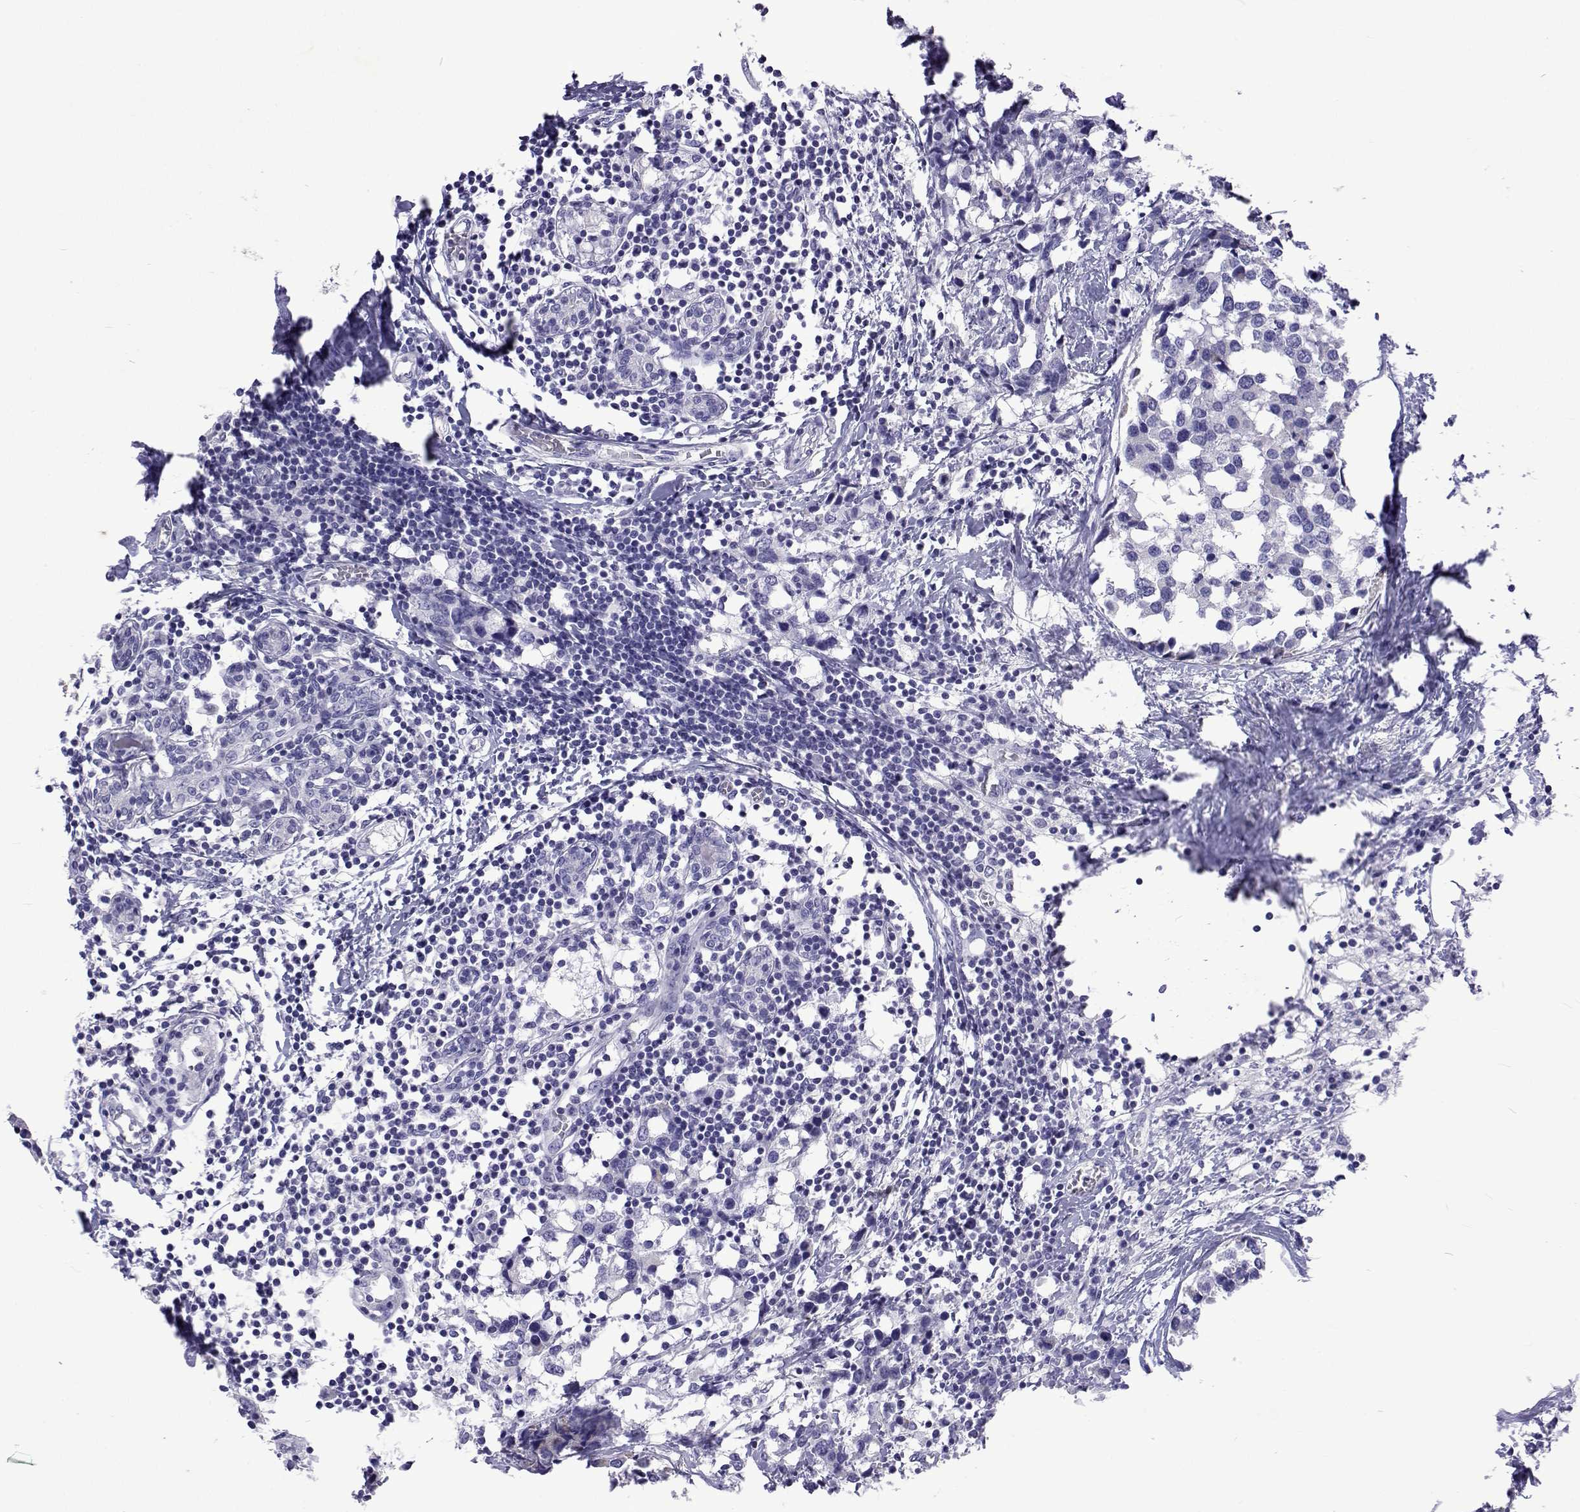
{"staining": {"intensity": "negative", "quantity": "none", "location": "none"}, "tissue": "breast cancer", "cell_type": "Tumor cells", "image_type": "cancer", "snomed": [{"axis": "morphology", "description": "Lobular carcinoma"}, {"axis": "topography", "description": "Breast"}], "caption": "IHC histopathology image of breast cancer stained for a protein (brown), which reveals no expression in tumor cells. The staining is performed using DAB brown chromogen with nuclei counter-stained in using hematoxylin.", "gene": "UMODL1", "patient": {"sex": "female", "age": 59}}